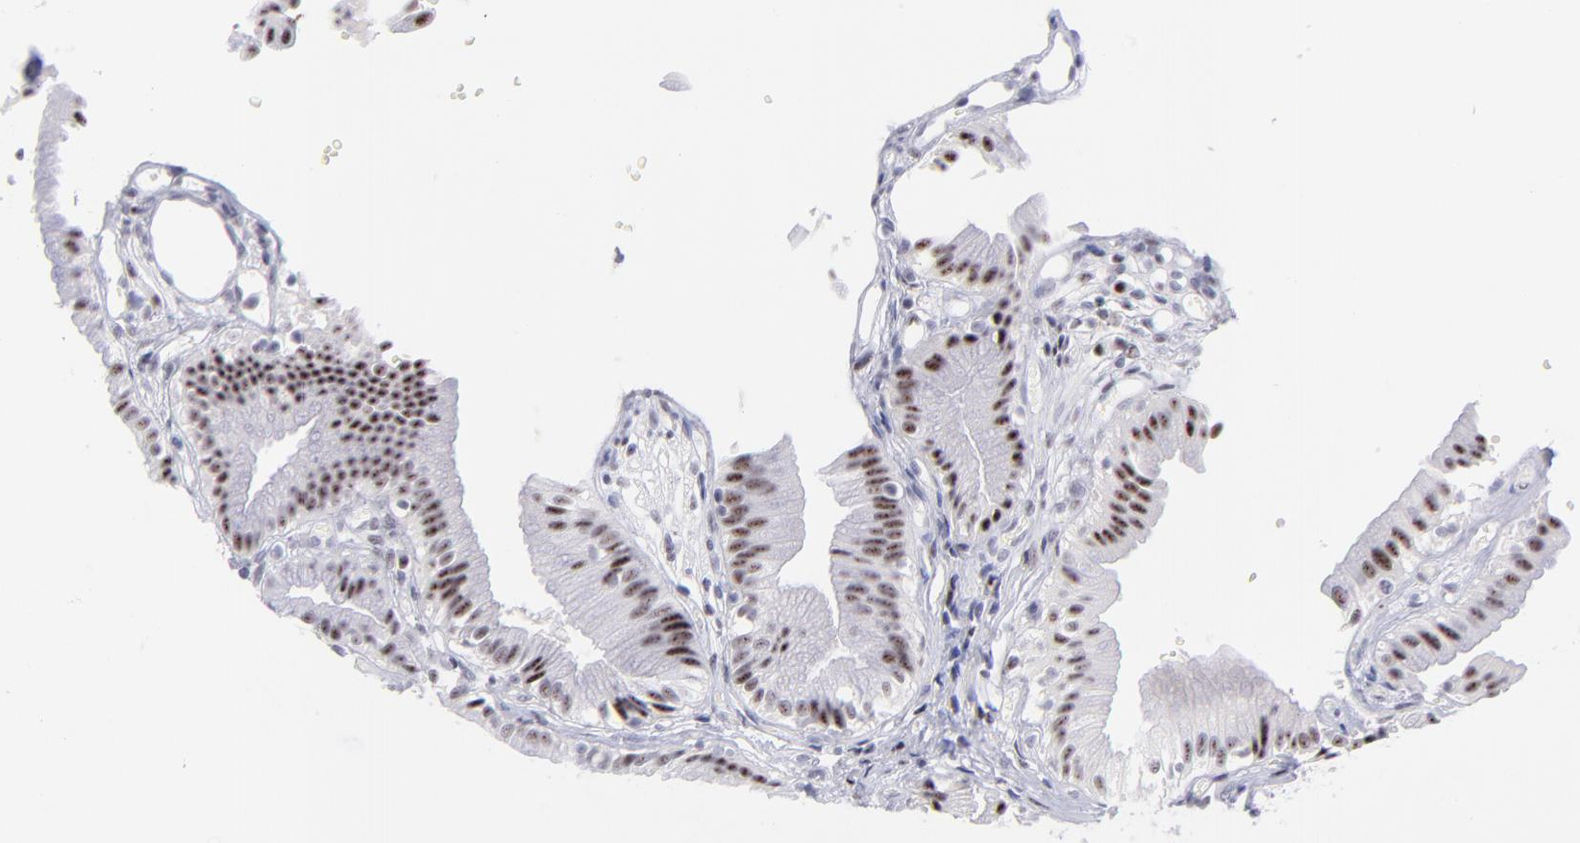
{"staining": {"intensity": "strong", "quantity": ">75%", "location": "nuclear"}, "tissue": "gallbladder", "cell_type": "Glandular cells", "image_type": "normal", "snomed": [{"axis": "morphology", "description": "Normal tissue, NOS"}, {"axis": "topography", "description": "Gallbladder"}], "caption": "High-magnification brightfield microscopy of benign gallbladder stained with DAB (3,3'-diaminobenzidine) (brown) and counterstained with hematoxylin (blue). glandular cells exhibit strong nuclear staining is appreciated in approximately>75% of cells.", "gene": "CDC25C", "patient": {"sex": "male", "age": 65}}